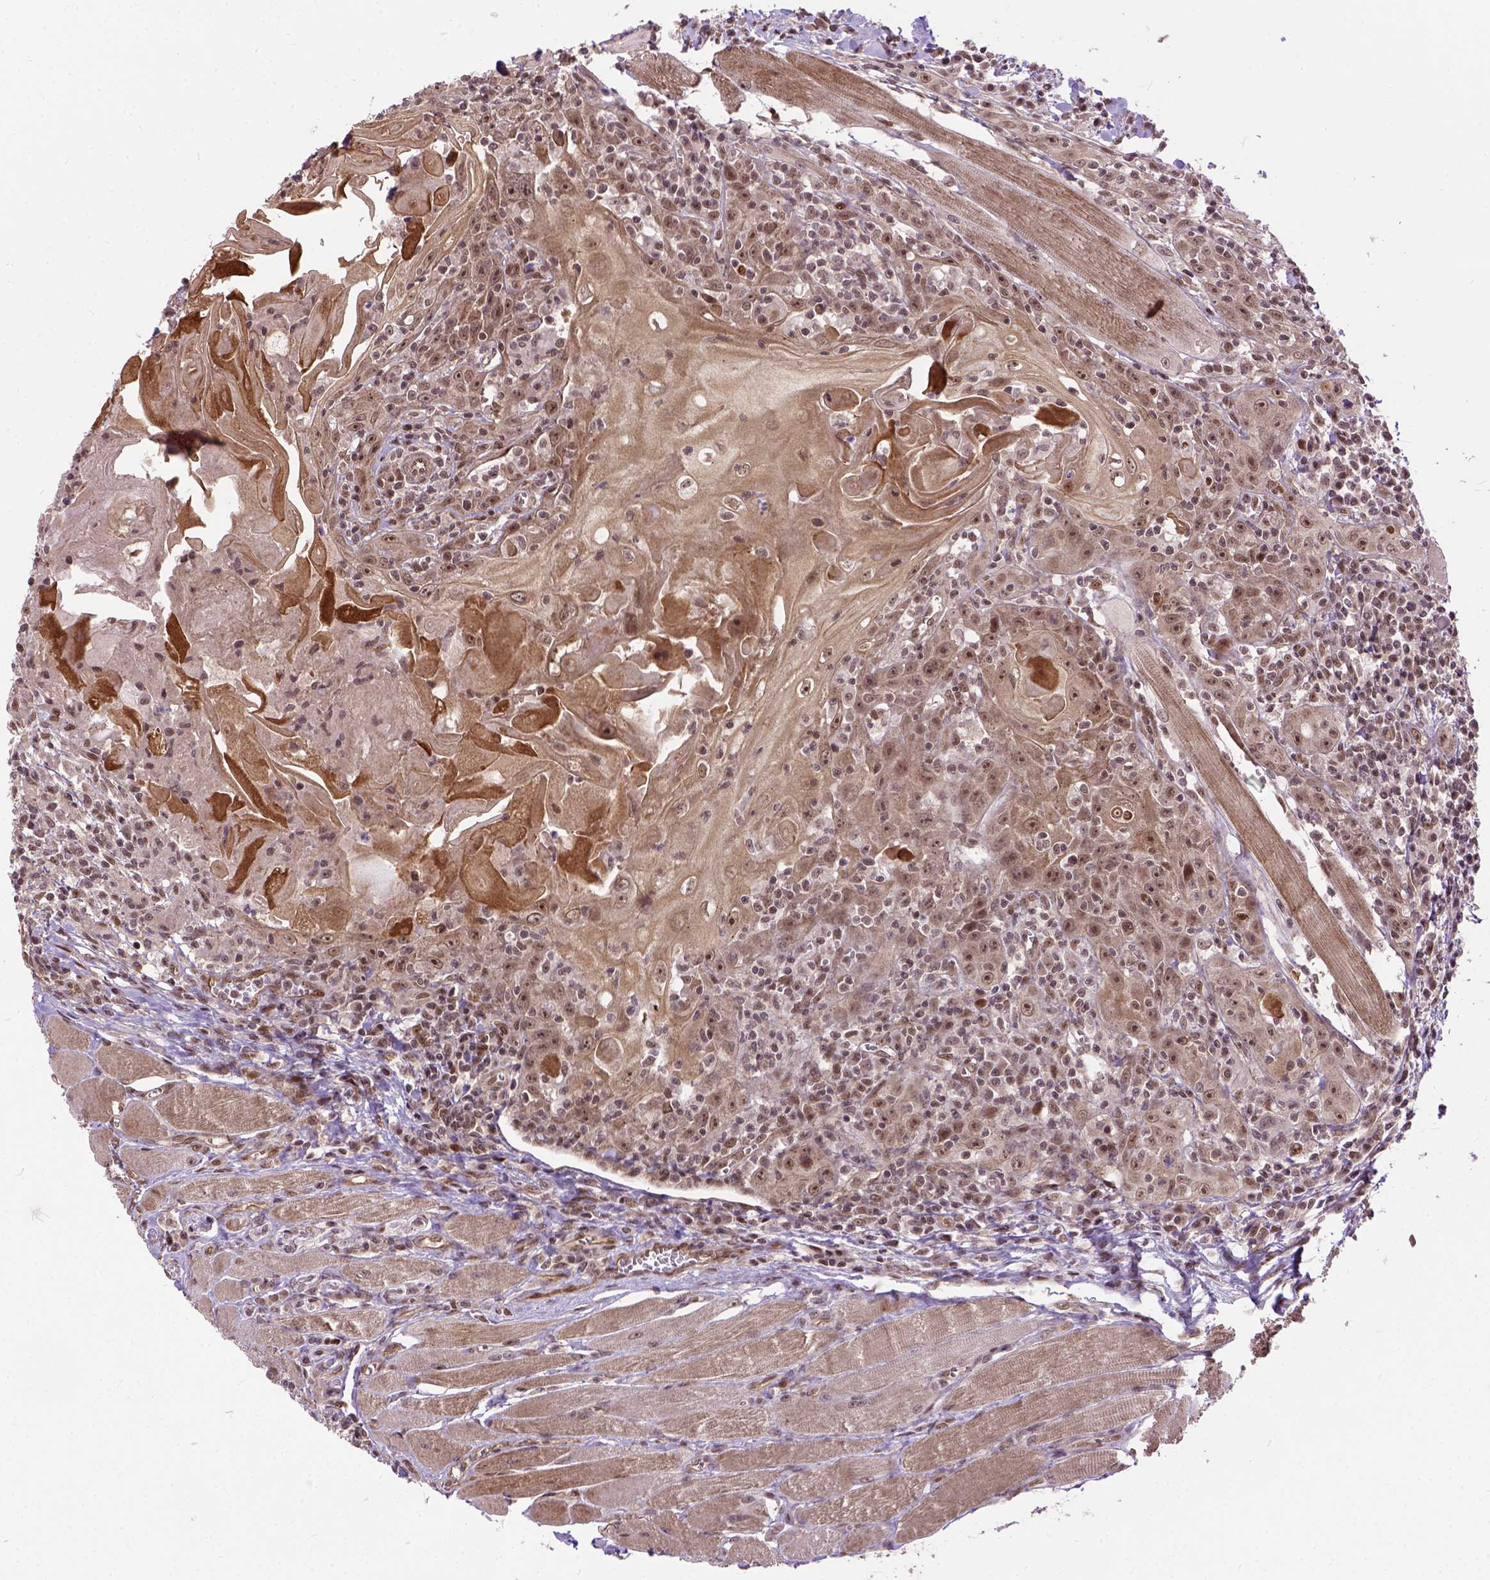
{"staining": {"intensity": "moderate", "quantity": ">75%", "location": "nuclear"}, "tissue": "head and neck cancer", "cell_type": "Tumor cells", "image_type": "cancer", "snomed": [{"axis": "morphology", "description": "Squamous cell carcinoma, NOS"}, {"axis": "topography", "description": "Head-Neck"}], "caption": "Human head and neck cancer stained with a brown dye demonstrates moderate nuclear positive positivity in approximately >75% of tumor cells.", "gene": "ZNF630", "patient": {"sex": "male", "age": 52}}